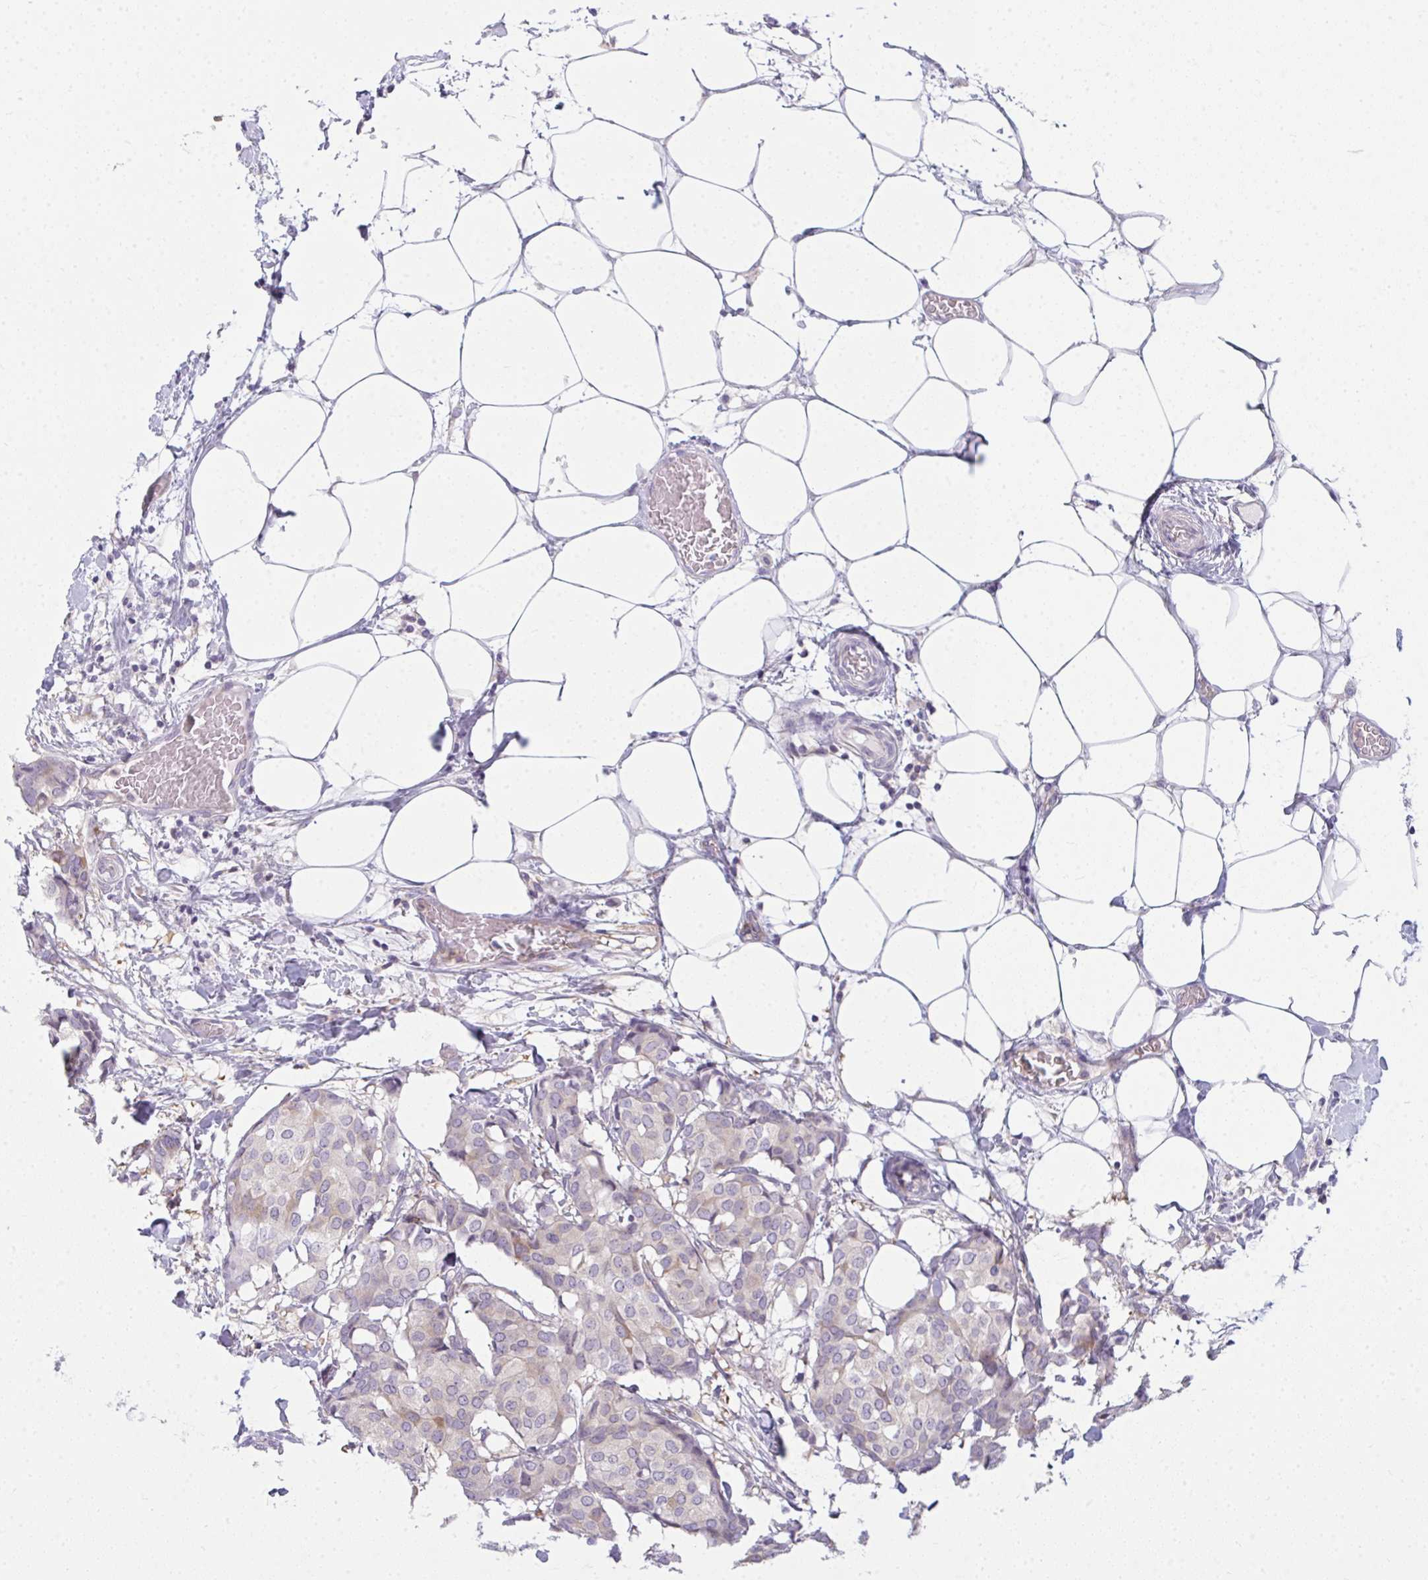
{"staining": {"intensity": "weak", "quantity": "<25%", "location": "cytoplasmic/membranous"}, "tissue": "breast cancer", "cell_type": "Tumor cells", "image_type": "cancer", "snomed": [{"axis": "morphology", "description": "Duct carcinoma"}, {"axis": "topography", "description": "Breast"}], "caption": "The immunohistochemistry (IHC) image has no significant expression in tumor cells of intraductal carcinoma (breast) tissue. Brightfield microscopy of immunohistochemistry (IHC) stained with DAB (brown) and hematoxylin (blue), captured at high magnification.", "gene": "SLC30A6", "patient": {"sex": "female", "age": 75}}